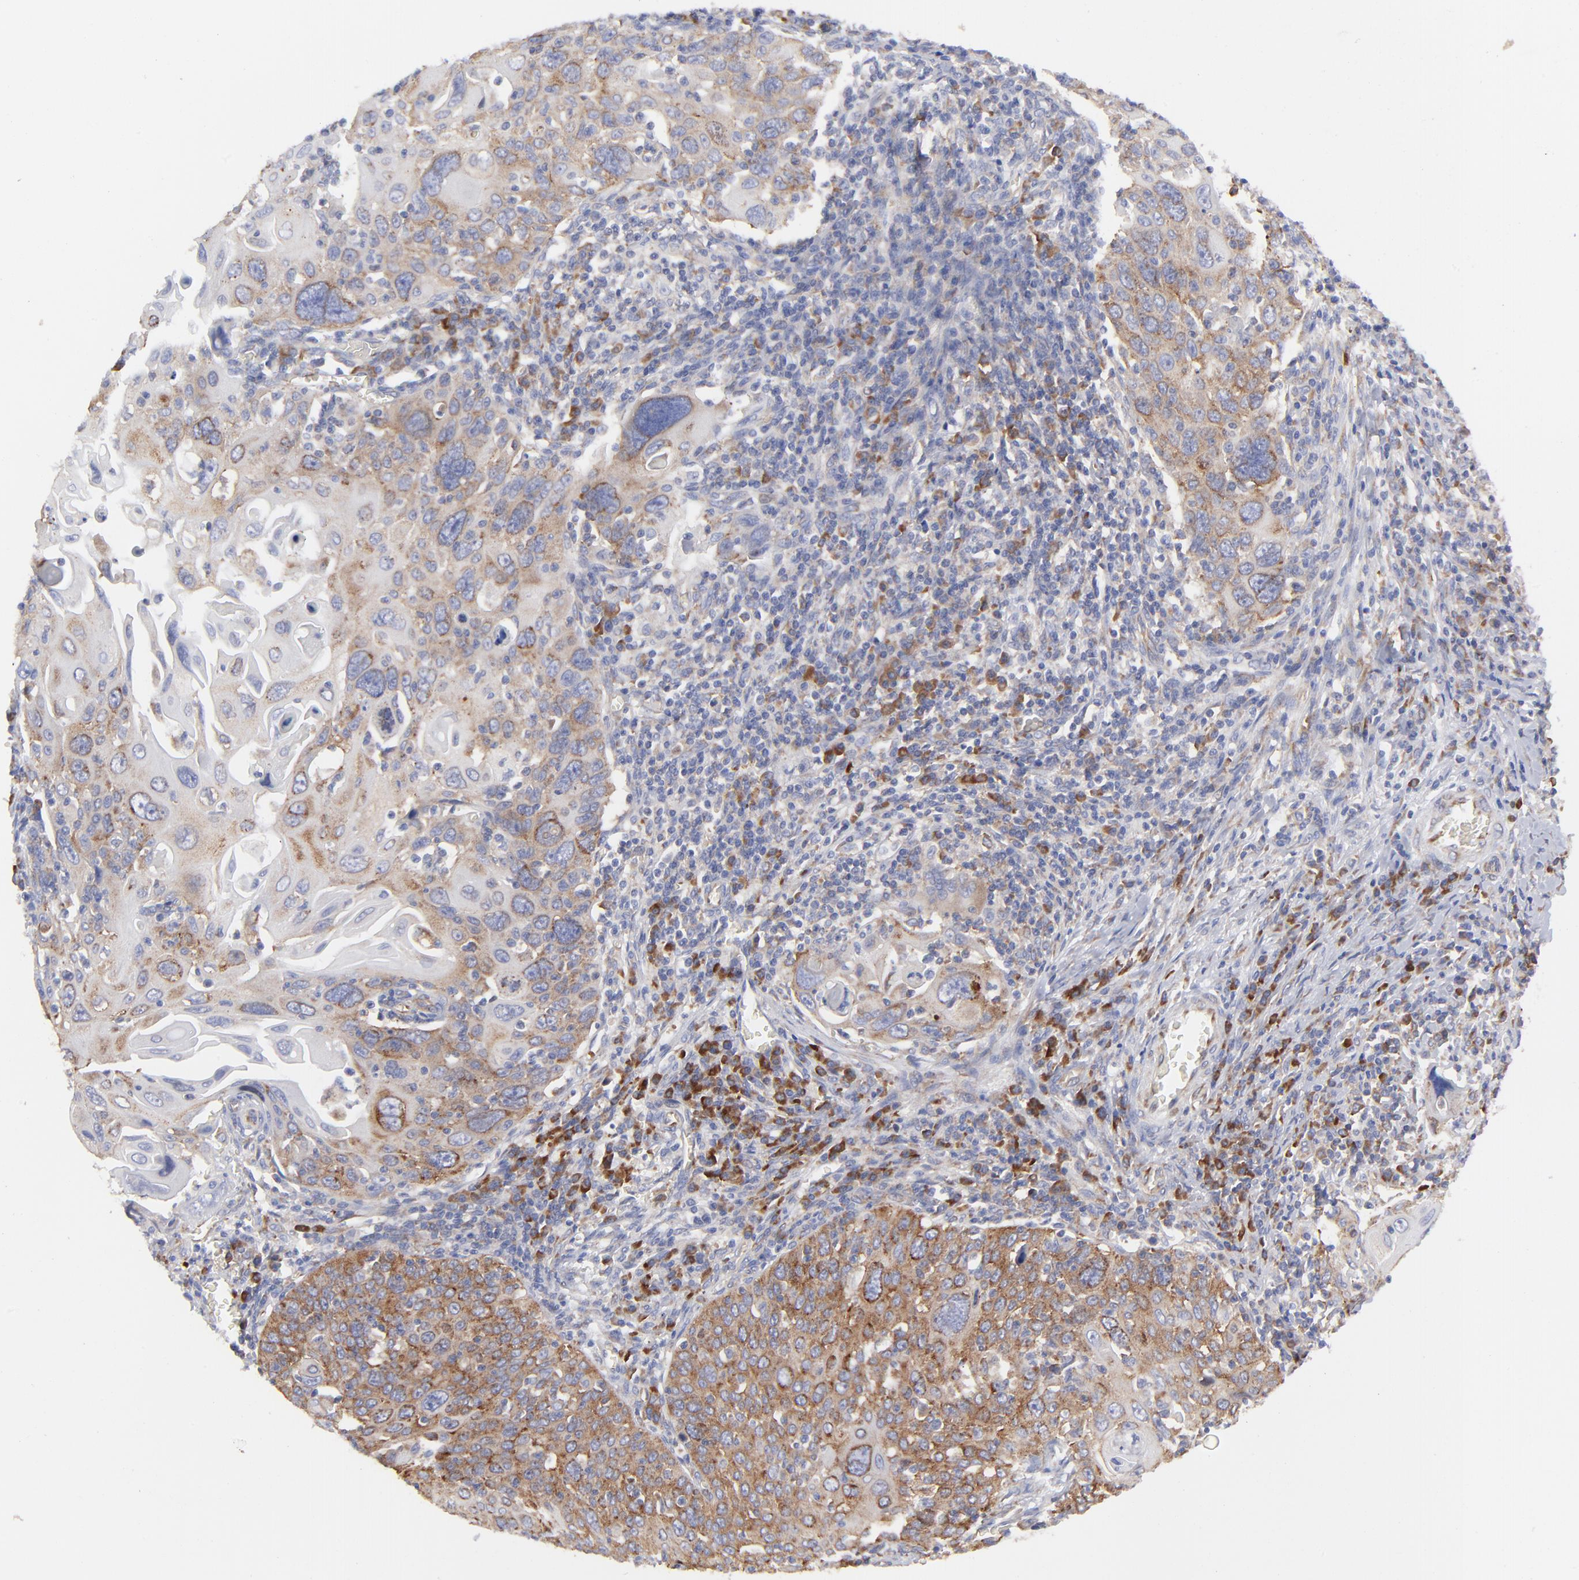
{"staining": {"intensity": "moderate", "quantity": ">75%", "location": "cytoplasmic/membranous"}, "tissue": "cervical cancer", "cell_type": "Tumor cells", "image_type": "cancer", "snomed": [{"axis": "morphology", "description": "Squamous cell carcinoma, NOS"}, {"axis": "topography", "description": "Cervix"}], "caption": "Squamous cell carcinoma (cervical) stained for a protein shows moderate cytoplasmic/membranous positivity in tumor cells. (brown staining indicates protein expression, while blue staining denotes nuclei).", "gene": "EIF2AK2", "patient": {"sex": "female", "age": 54}}